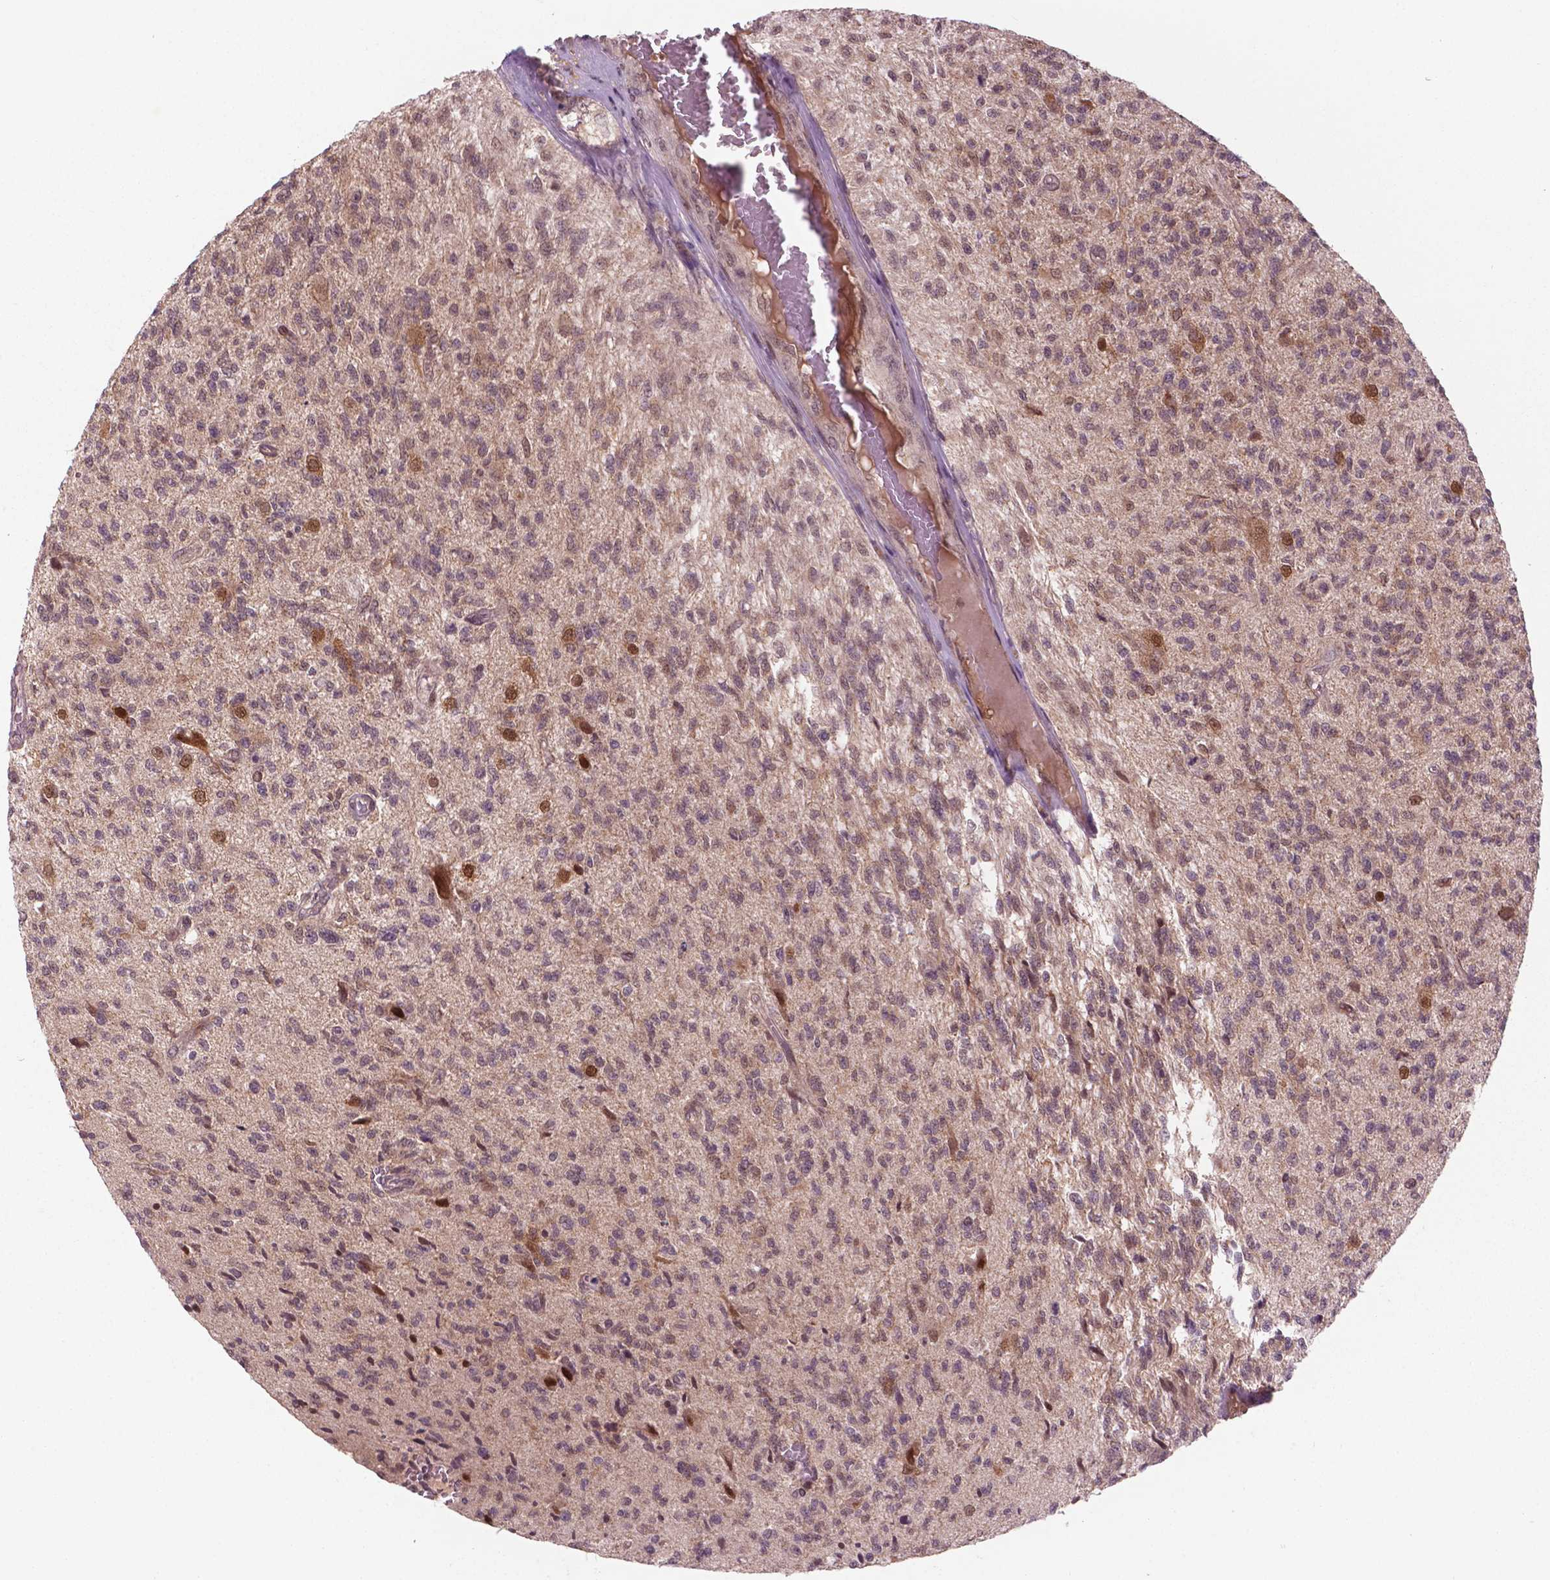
{"staining": {"intensity": "weak", "quantity": "25%-75%", "location": "cytoplasmic/membranous,nuclear"}, "tissue": "glioma", "cell_type": "Tumor cells", "image_type": "cancer", "snomed": [{"axis": "morphology", "description": "Glioma, malignant, High grade"}, {"axis": "topography", "description": "Brain"}], "caption": "About 25%-75% of tumor cells in human malignant high-grade glioma exhibit weak cytoplasmic/membranous and nuclear protein positivity as visualized by brown immunohistochemical staining.", "gene": "NFAT5", "patient": {"sex": "male", "age": 56}}